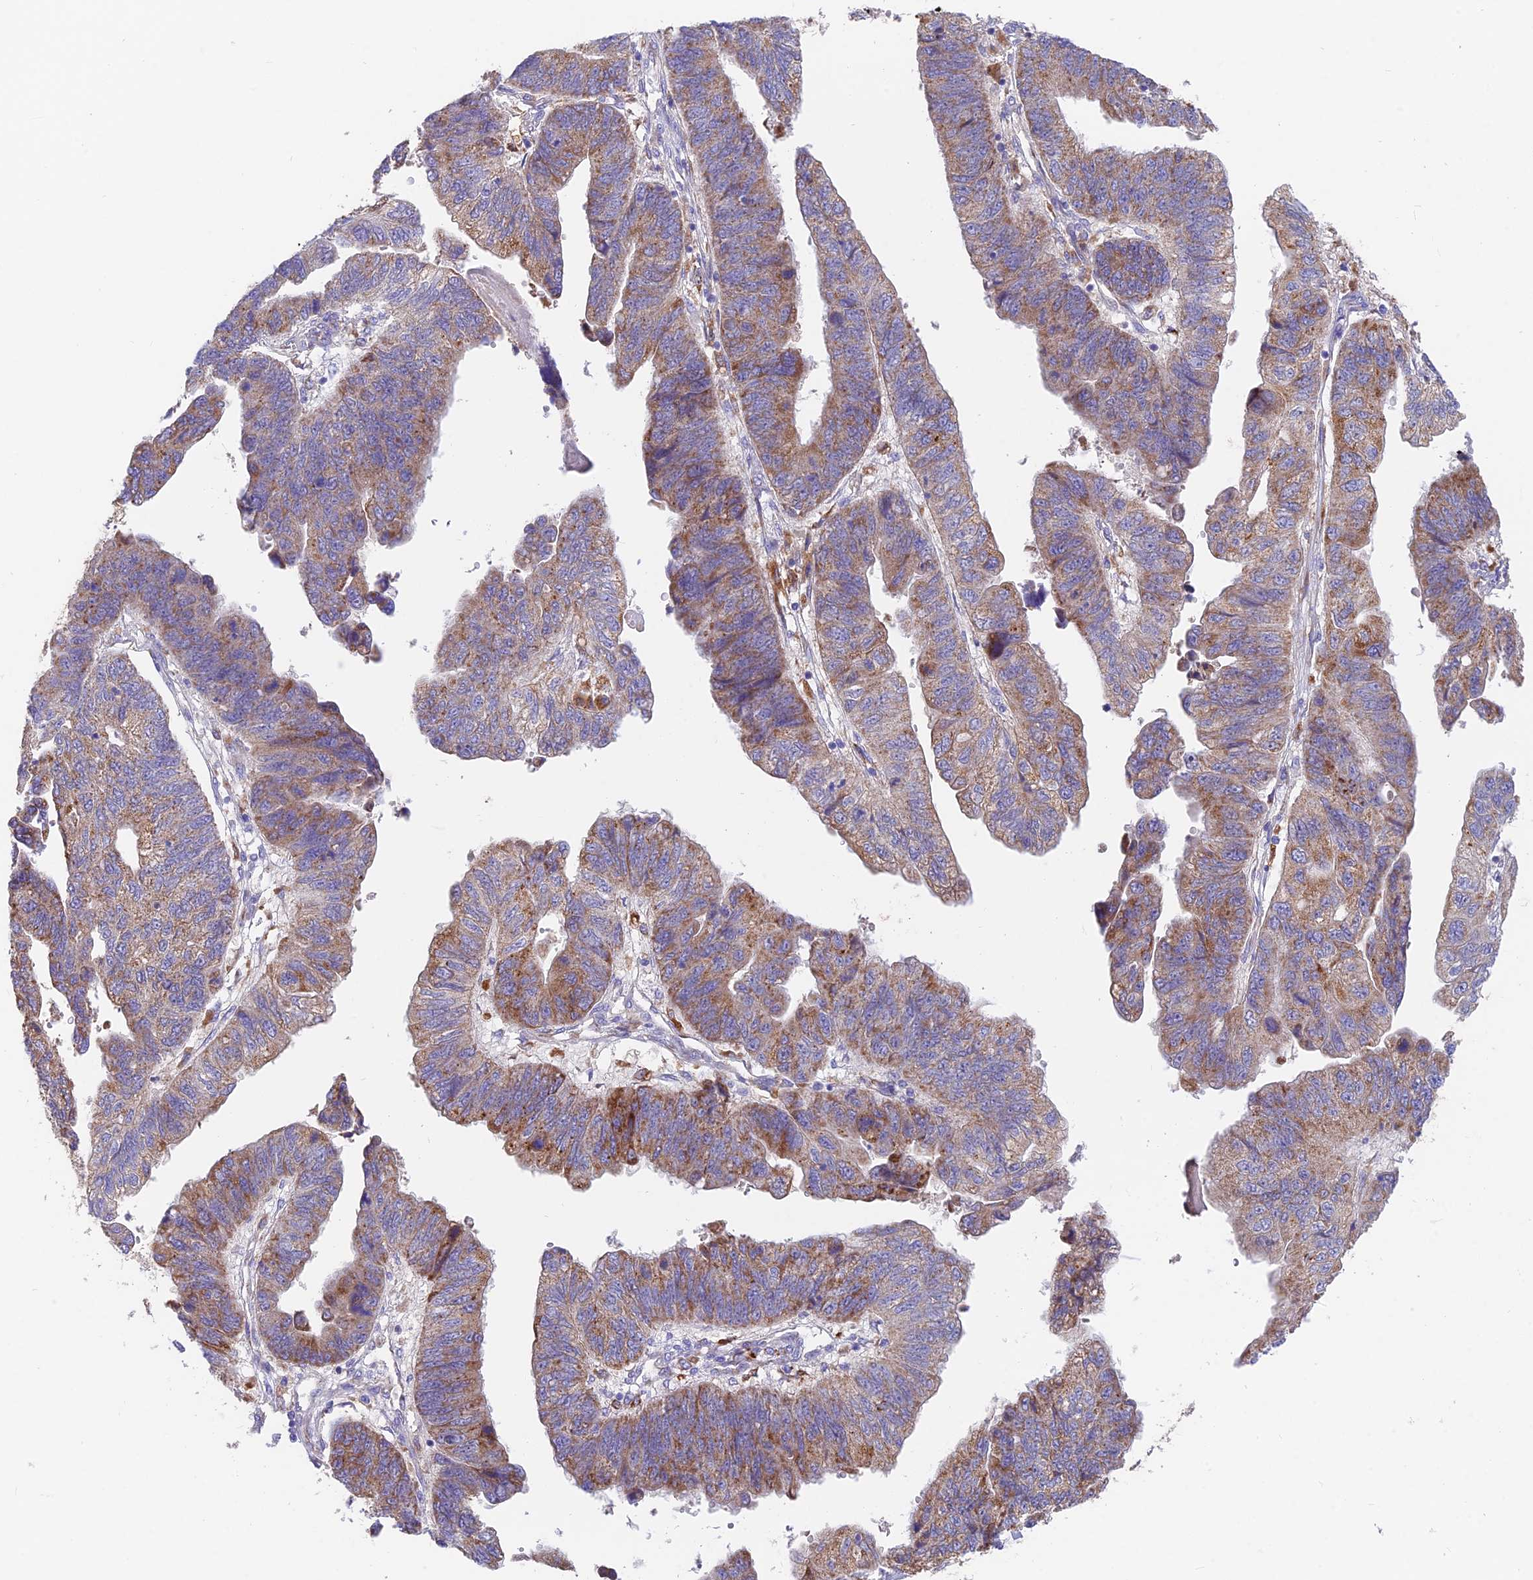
{"staining": {"intensity": "moderate", "quantity": "25%-75%", "location": "cytoplasmic/membranous"}, "tissue": "stomach cancer", "cell_type": "Tumor cells", "image_type": "cancer", "snomed": [{"axis": "morphology", "description": "Adenocarcinoma, NOS"}, {"axis": "topography", "description": "Stomach"}], "caption": "The image displays staining of stomach cancer, revealing moderate cytoplasmic/membranous protein positivity (brown color) within tumor cells. The staining was performed using DAB, with brown indicating positive protein expression. Nuclei are stained blue with hematoxylin.", "gene": "TIGD6", "patient": {"sex": "male", "age": 59}}